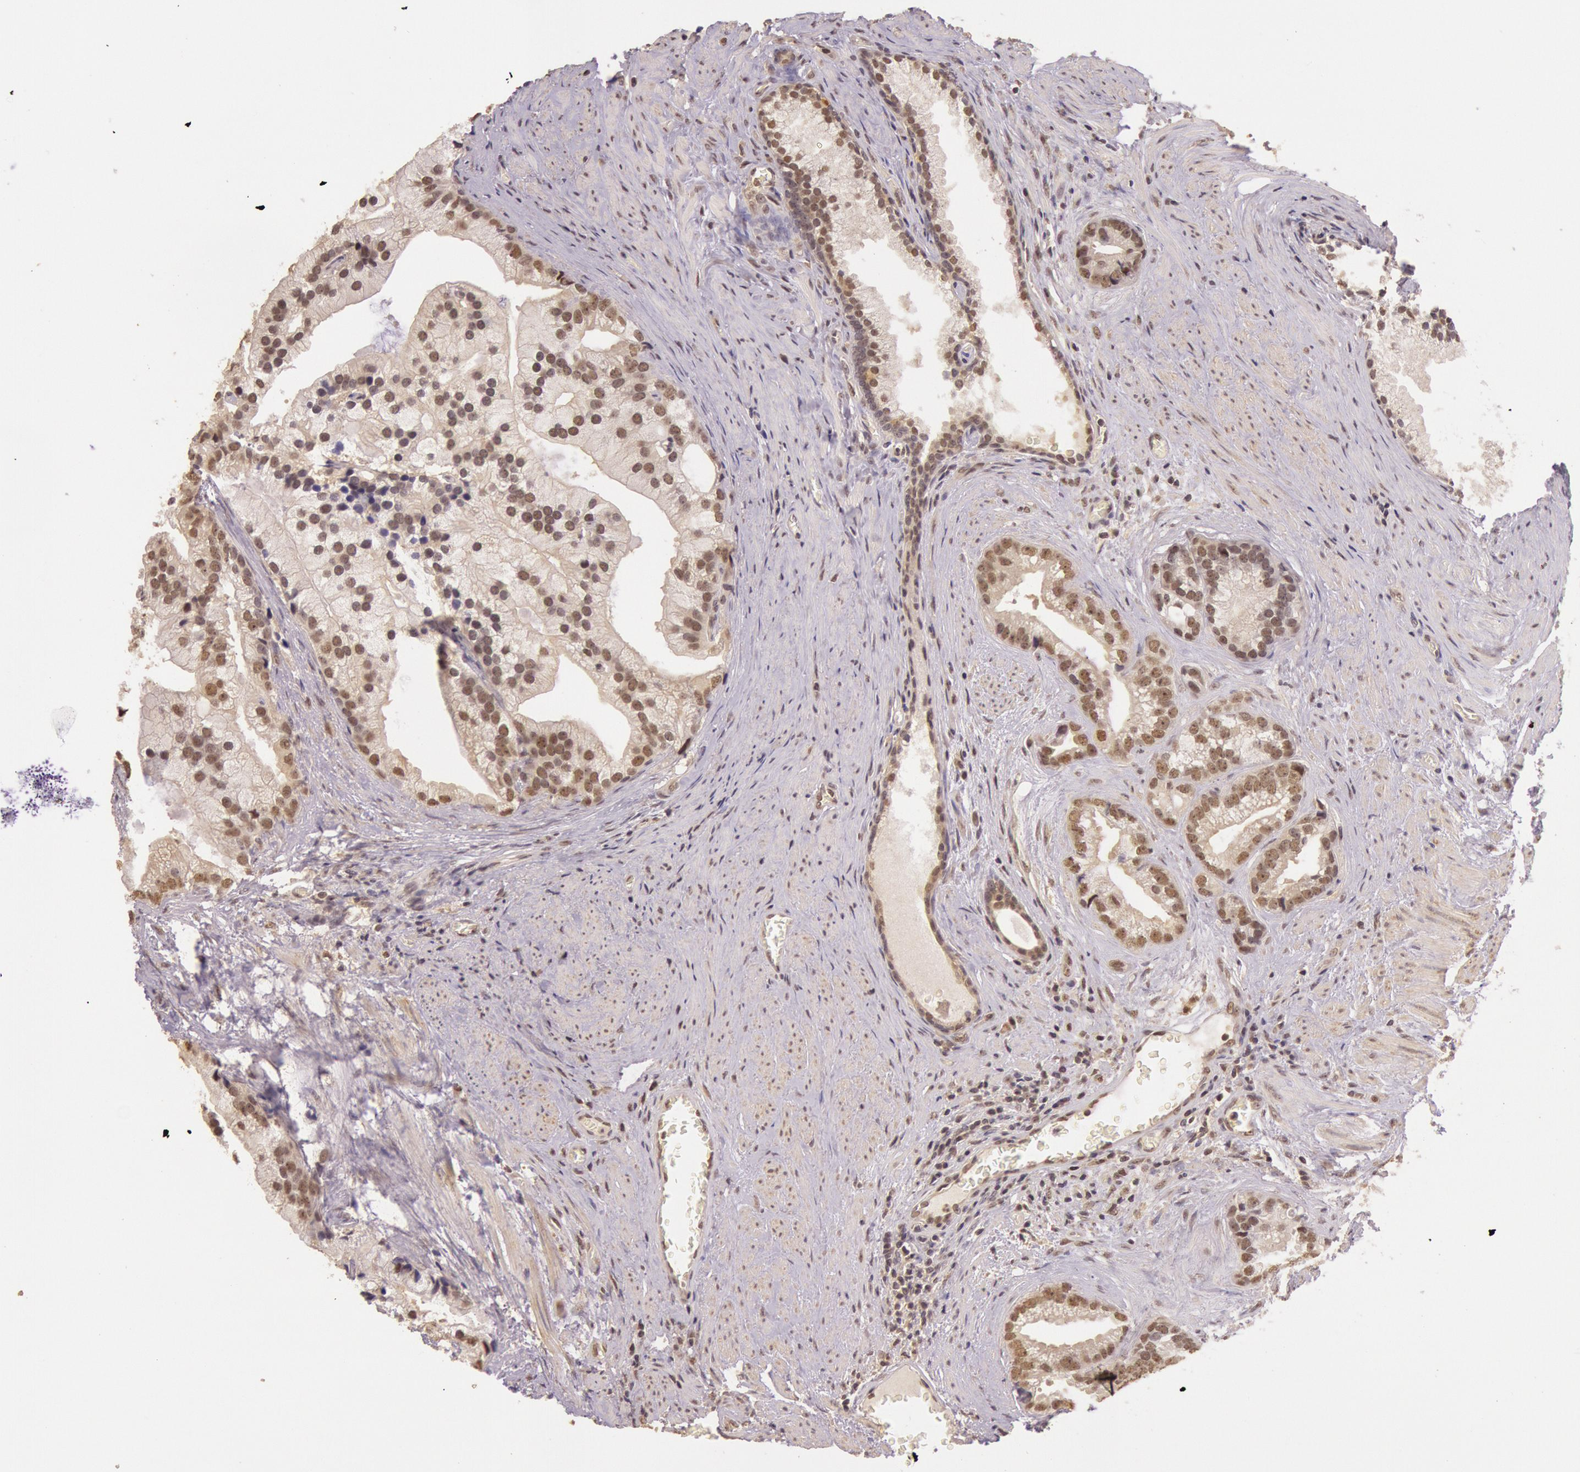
{"staining": {"intensity": "weak", "quantity": "25%-75%", "location": "cytoplasmic/membranous,nuclear"}, "tissue": "prostate cancer", "cell_type": "Tumor cells", "image_type": "cancer", "snomed": [{"axis": "morphology", "description": "Adenocarcinoma, Low grade"}, {"axis": "topography", "description": "Prostate"}], "caption": "Approximately 25%-75% of tumor cells in human prostate low-grade adenocarcinoma exhibit weak cytoplasmic/membranous and nuclear protein expression as visualized by brown immunohistochemical staining.", "gene": "RTL10", "patient": {"sex": "male", "age": 71}}